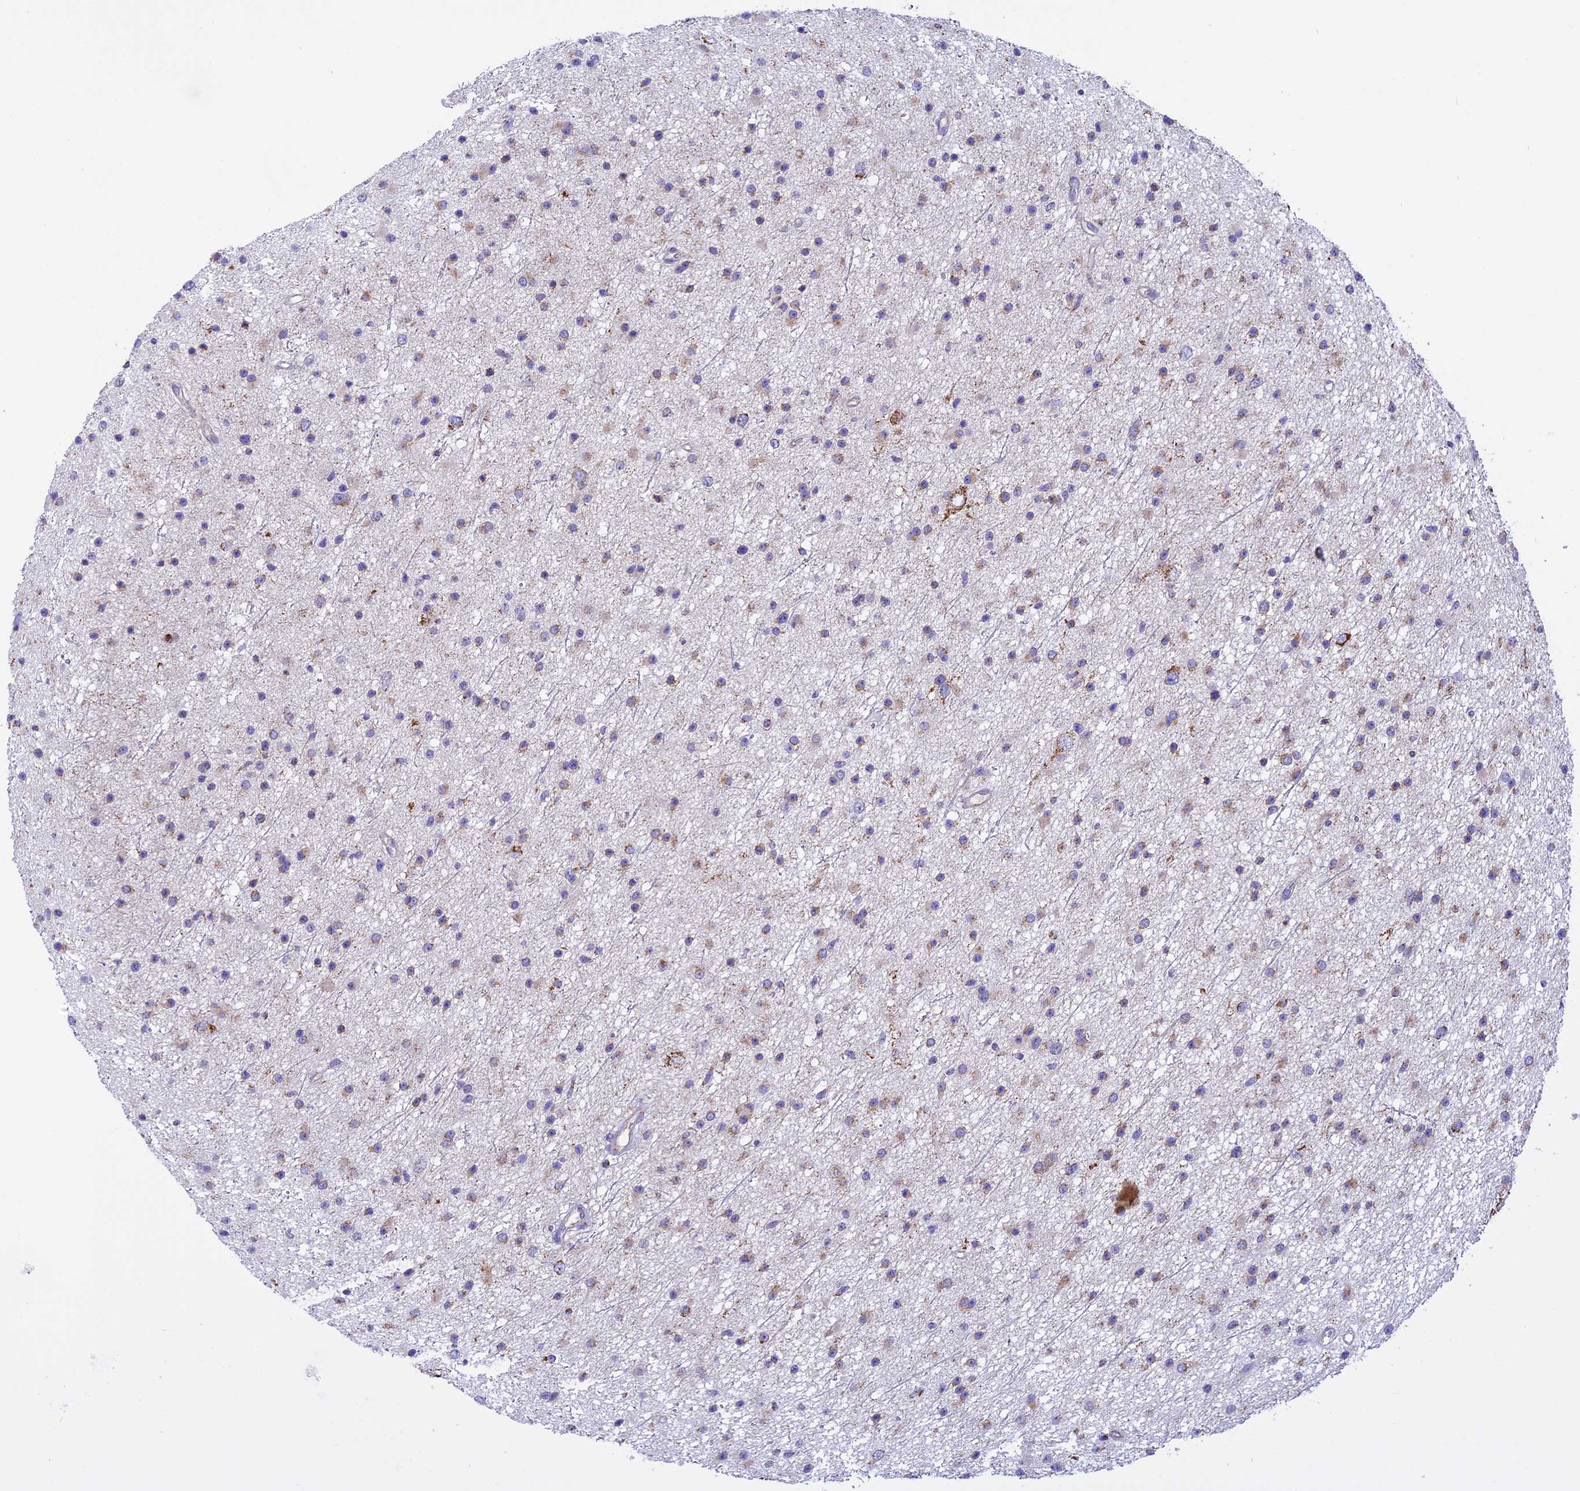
{"staining": {"intensity": "moderate", "quantity": "<25%", "location": "cytoplasmic/membranous"}, "tissue": "glioma", "cell_type": "Tumor cells", "image_type": "cancer", "snomed": [{"axis": "morphology", "description": "Glioma, malignant, Low grade"}, {"axis": "topography", "description": "Cerebral cortex"}], "caption": "Human glioma stained with a brown dye displays moderate cytoplasmic/membranous positive positivity in about <25% of tumor cells.", "gene": "KCNG1", "patient": {"sex": "female", "age": 39}}